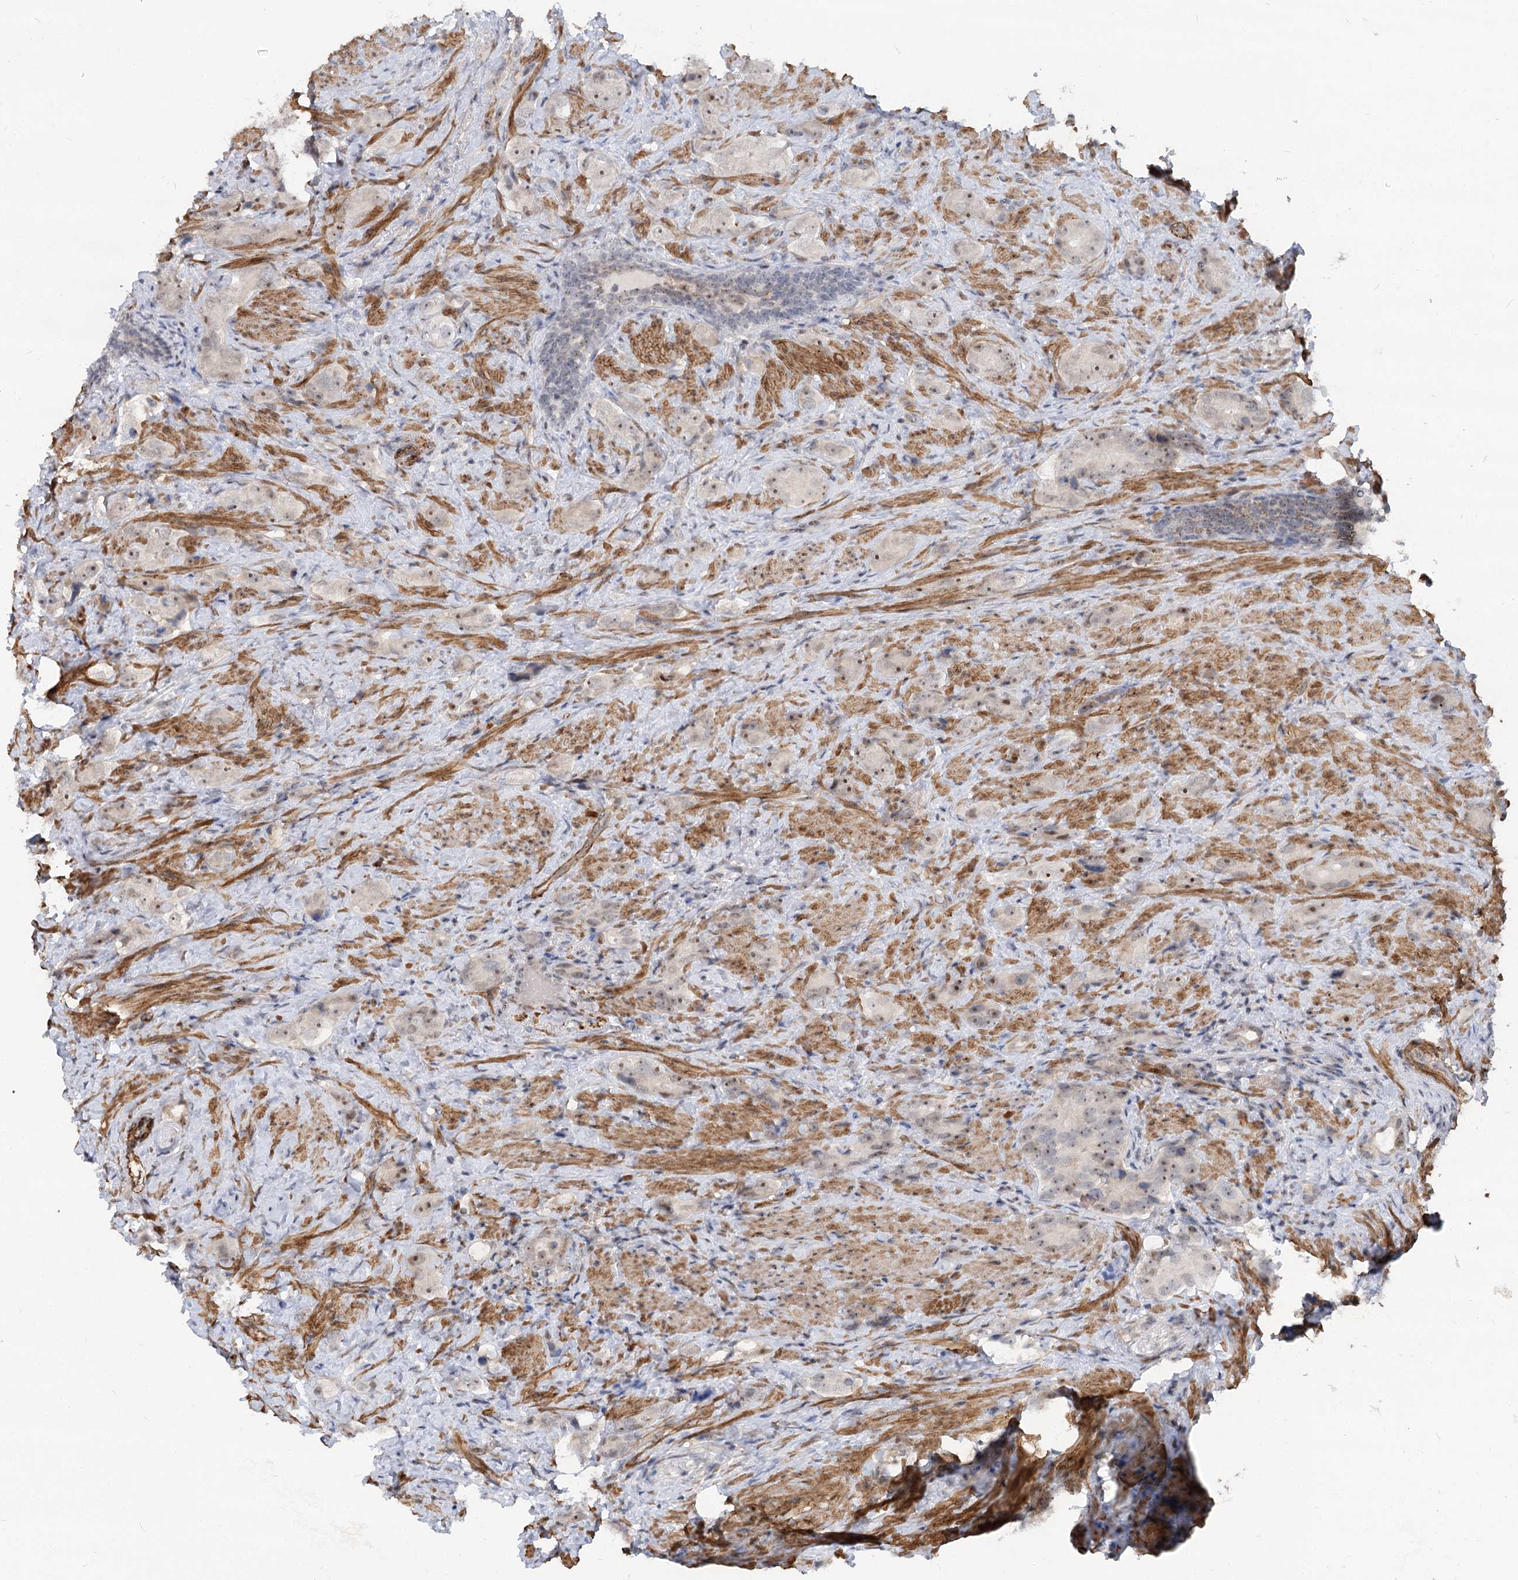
{"staining": {"intensity": "moderate", "quantity": "25%-75%", "location": "nuclear"}, "tissue": "prostate cancer", "cell_type": "Tumor cells", "image_type": "cancer", "snomed": [{"axis": "morphology", "description": "Adenocarcinoma, High grade"}, {"axis": "topography", "description": "Prostate"}], "caption": "Protein analysis of prostate cancer tissue exhibits moderate nuclear staining in about 25%-75% of tumor cells.", "gene": "GNL3L", "patient": {"sex": "male", "age": 63}}